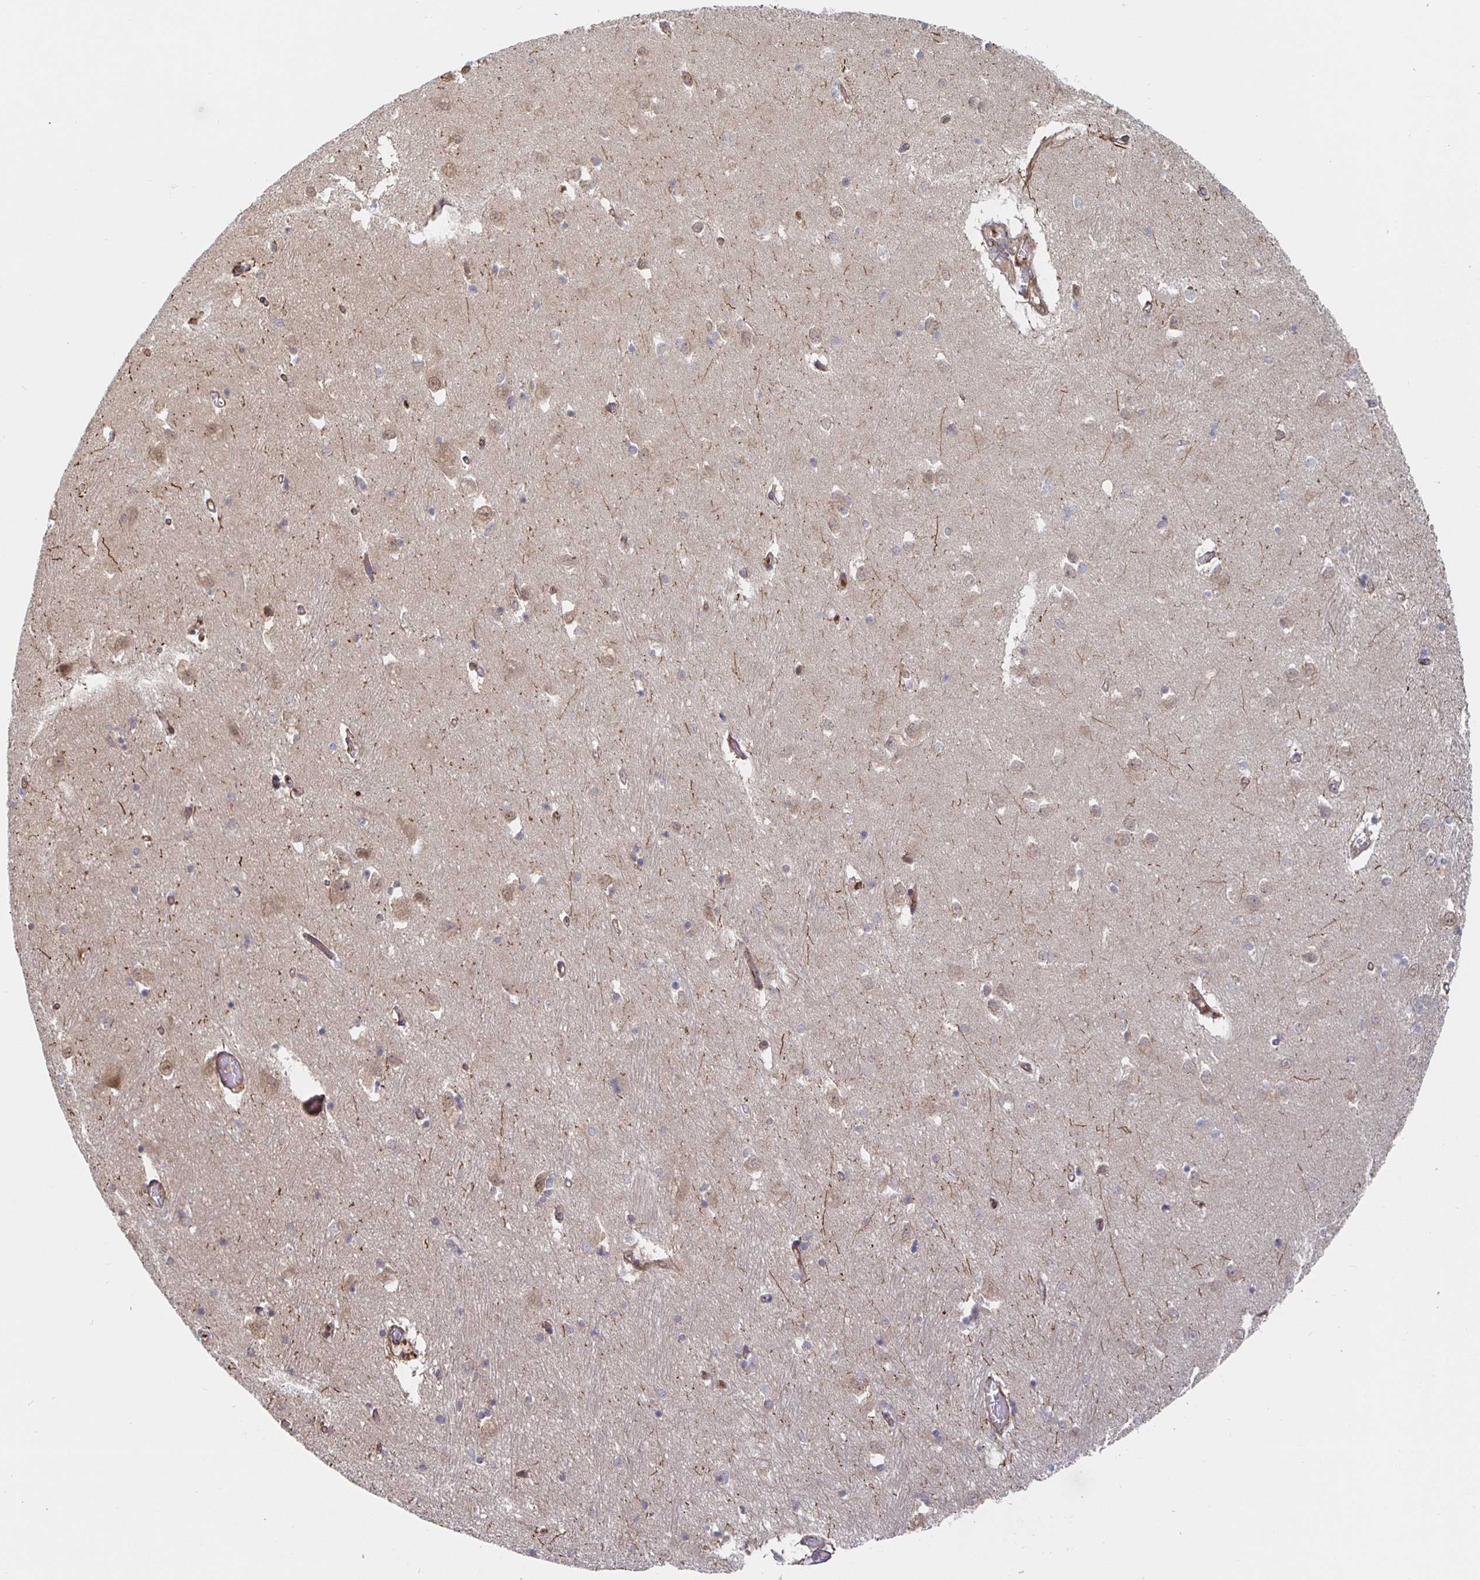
{"staining": {"intensity": "negative", "quantity": "none", "location": "none"}, "tissue": "caudate", "cell_type": "Glial cells", "image_type": "normal", "snomed": [{"axis": "morphology", "description": "Normal tissue, NOS"}, {"axis": "topography", "description": "Lateral ventricle wall"}, {"axis": "topography", "description": "Hippocampus"}], "caption": "The IHC photomicrograph has no significant expression in glial cells of caudate.", "gene": "STRAP", "patient": {"sex": "female", "age": 63}}